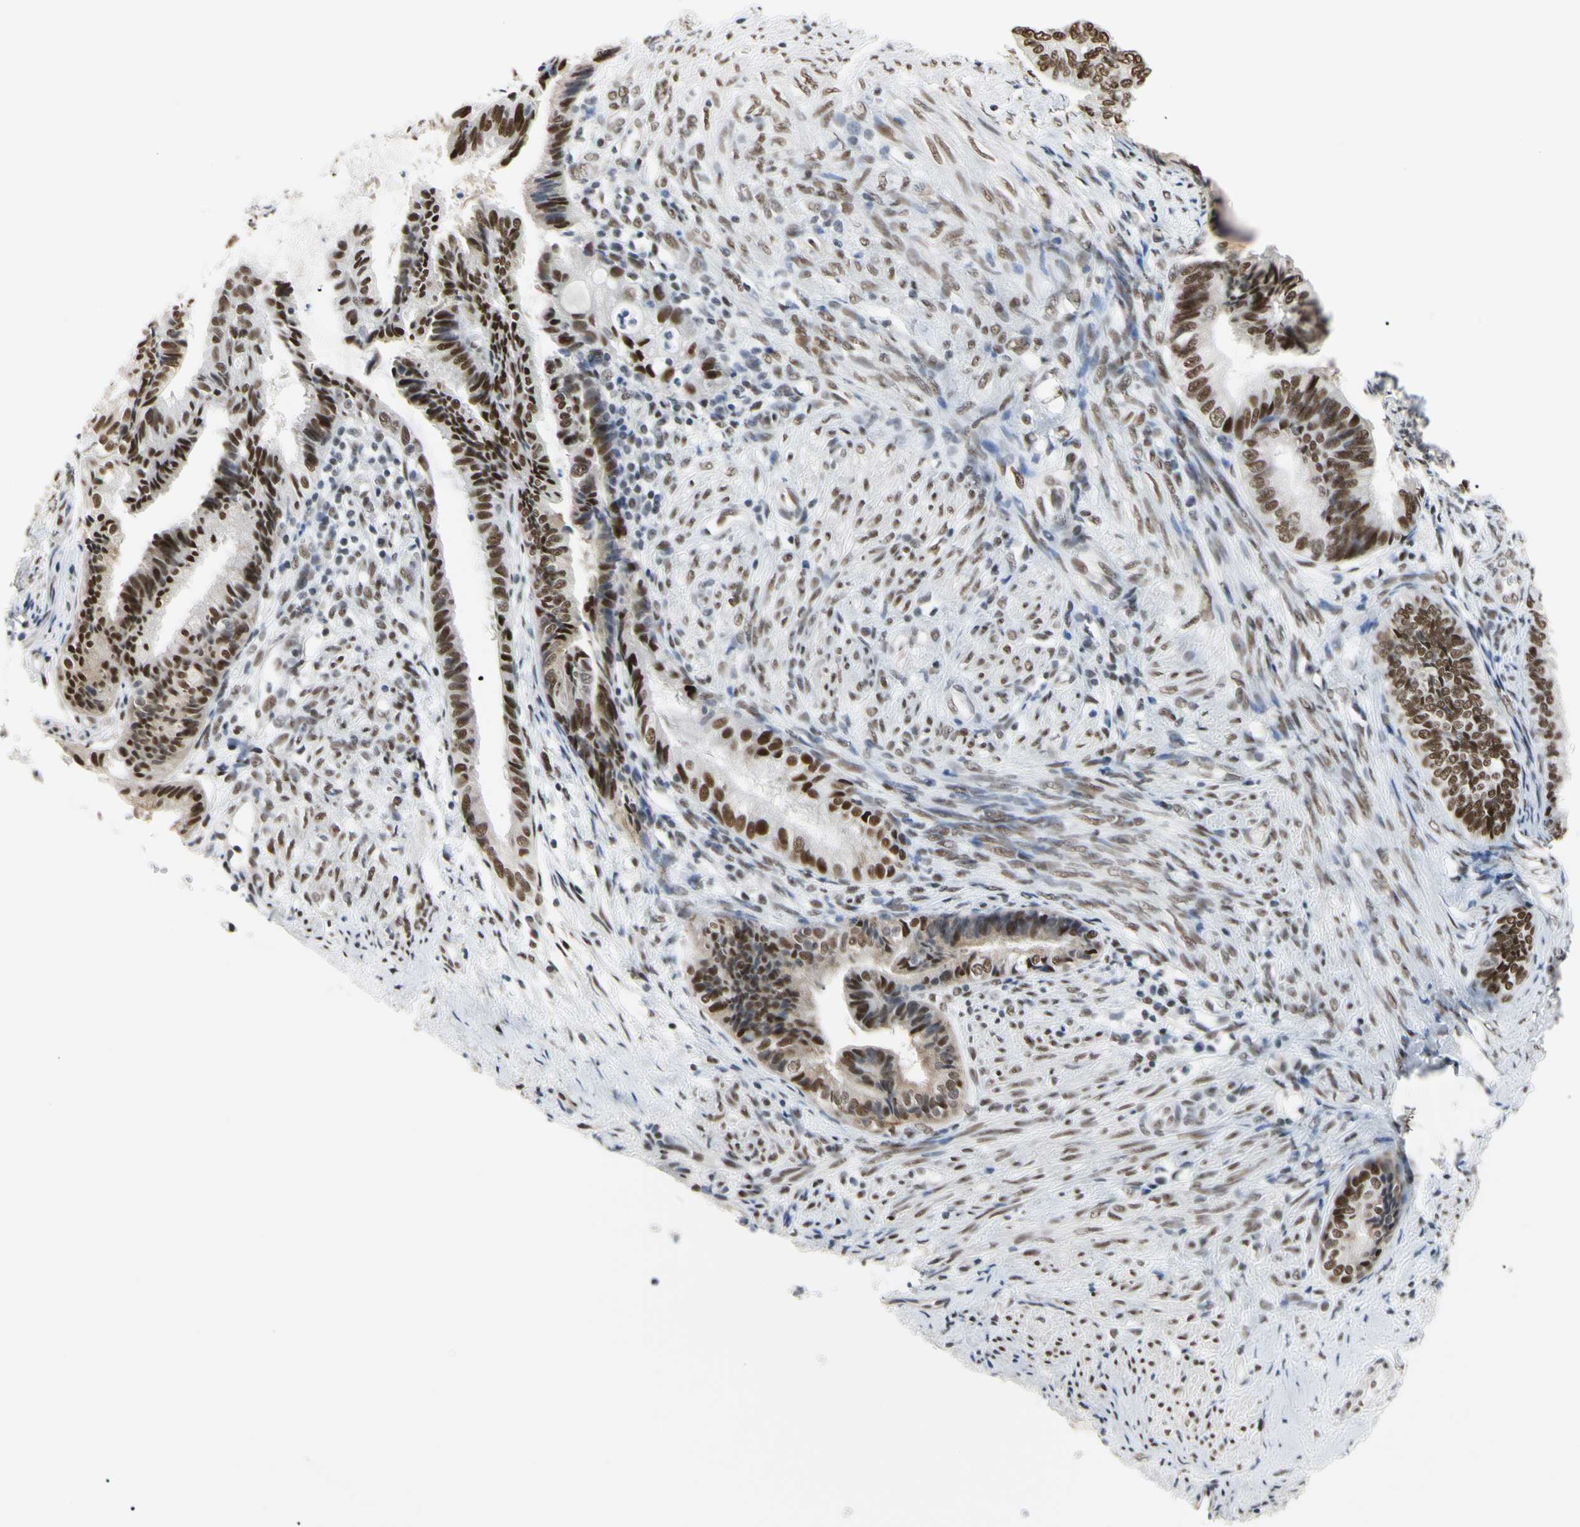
{"staining": {"intensity": "strong", "quantity": ">75%", "location": "nuclear"}, "tissue": "endometrial cancer", "cell_type": "Tumor cells", "image_type": "cancer", "snomed": [{"axis": "morphology", "description": "Adenocarcinoma, NOS"}, {"axis": "topography", "description": "Endometrium"}], "caption": "This micrograph demonstrates immunohistochemistry (IHC) staining of human endometrial cancer (adenocarcinoma), with high strong nuclear positivity in approximately >75% of tumor cells.", "gene": "FAM98B", "patient": {"sex": "female", "age": 86}}